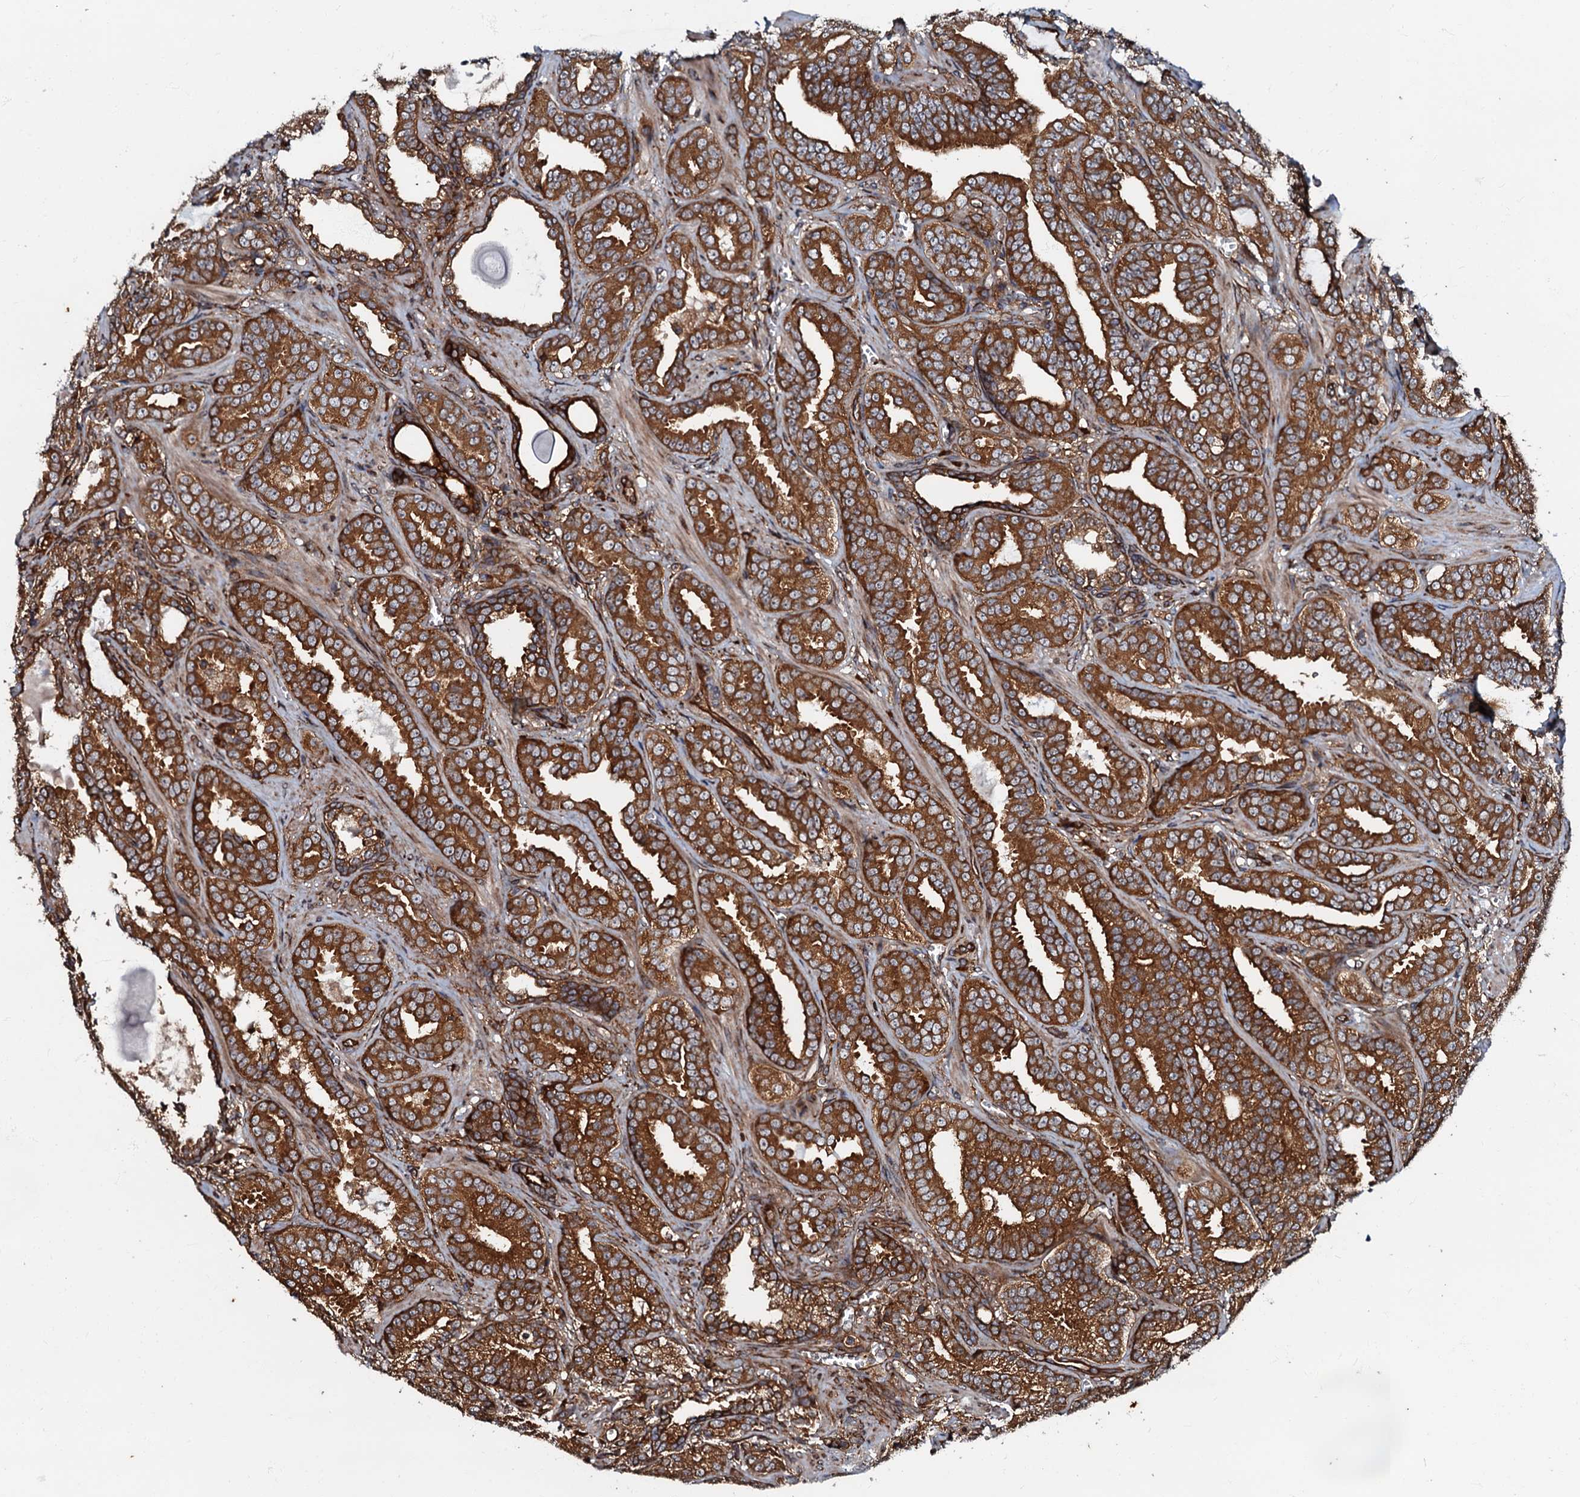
{"staining": {"intensity": "strong", "quantity": ">75%", "location": "cytoplasmic/membranous"}, "tissue": "prostate cancer", "cell_type": "Tumor cells", "image_type": "cancer", "snomed": [{"axis": "morphology", "description": "Adenocarcinoma, High grade"}, {"axis": "topography", "description": "Prostate and seminal vesicle, NOS"}], "caption": "Immunohistochemical staining of prostate high-grade adenocarcinoma exhibits strong cytoplasmic/membranous protein expression in about >75% of tumor cells.", "gene": "BLOC1S6", "patient": {"sex": "male", "age": 67}}